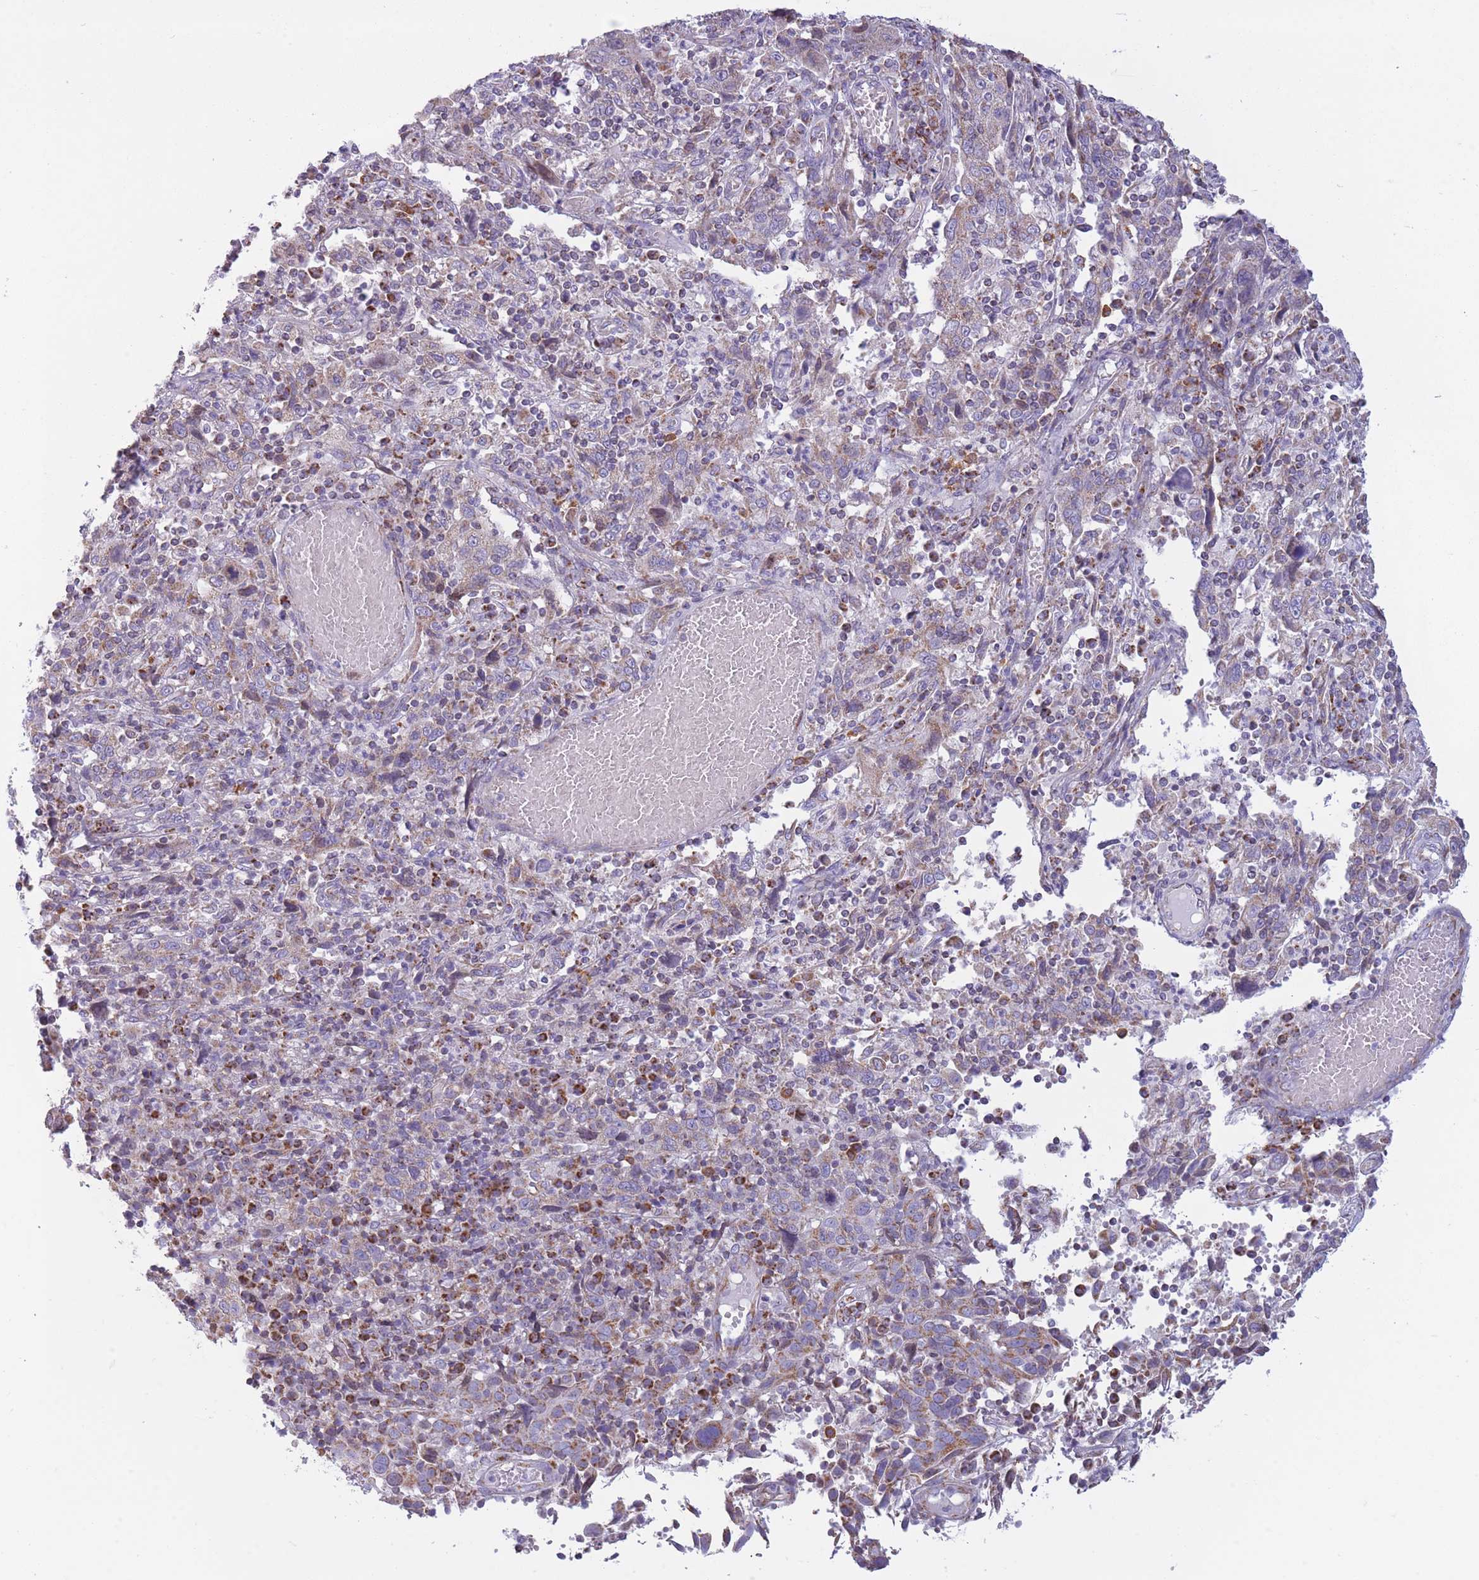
{"staining": {"intensity": "moderate", "quantity": "<25%", "location": "cytoplasmic/membranous"}, "tissue": "cervical cancer", "cell_type": "Tumor cells", "image_type": "cancer", "snomed": [{"axis": "morphology", "description": "Squamous cell carcinoma, NOS"}, {"axis": "topography", "description": "Cervix"}], "caption": "The histopathology image demonstrates immunohistochemical staining of cervical cancer (squamous cell carcinoma). There is moderate cytoplasmic/membranous expression is appreciated in about <25% of tumor cells. Using DAB (3,3'-diaminobenzidine) (brown) and hematoxylin (blue) stains, captured at high magnification using brightfield microscopy.", "gene": "PDHA1", "patient": {"sex": "female", "age": 46}}